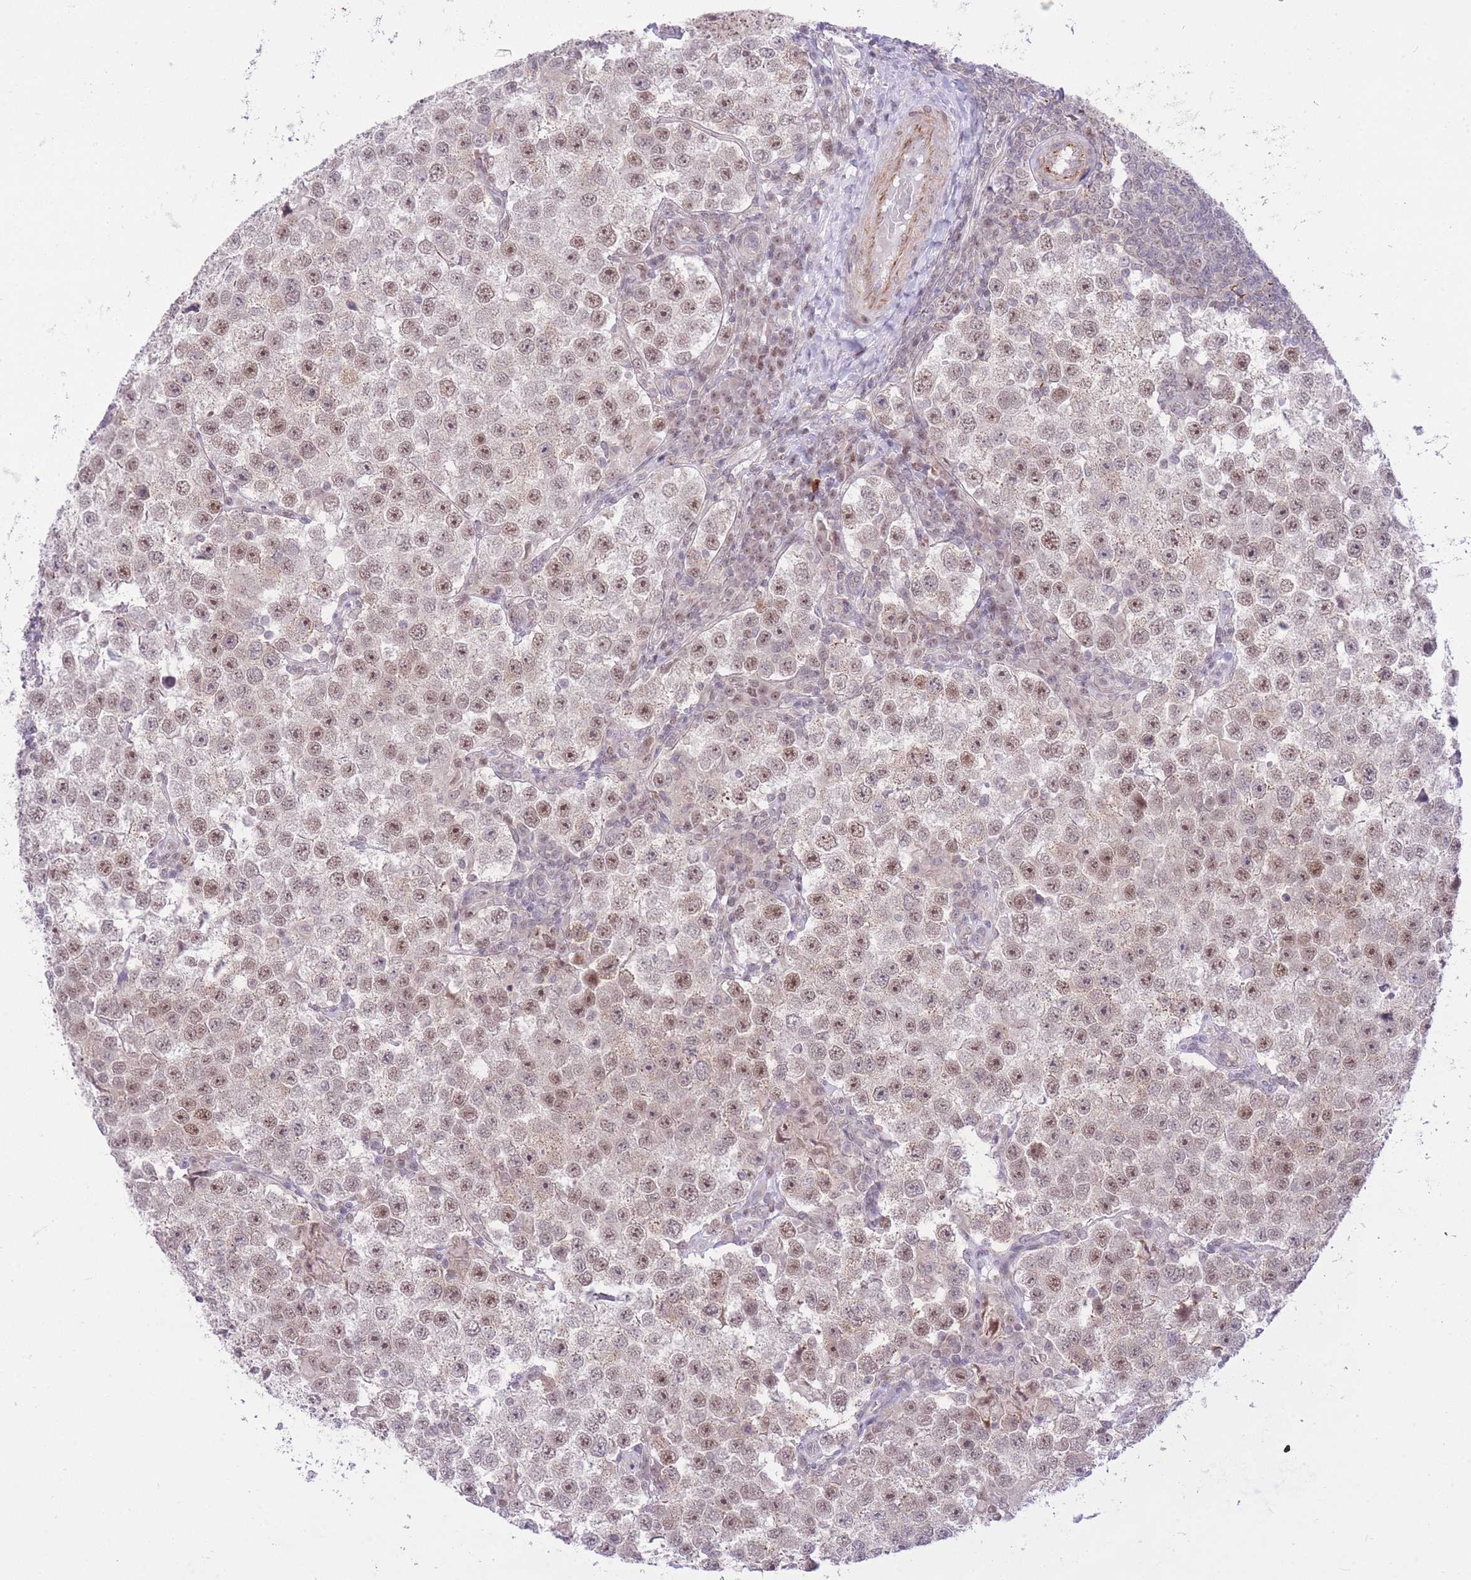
{"staining": {"intensity": "moderate", "quantity": ">75%", "location": "nuclear"}, "tissue": "testis cancer", "cell_type": "Tumor cells", "image_type": "cancer", "snomed": [{"axis": "morphology", "description": "Seminoma, NOS"}, {"axis": "topography", "description": "Testis"}], "caption": "Immunohistochemistry (IHC) of human seminoma (testis) shows medium levels of moderate nuclear positivity in about >75% of tumor cells.", "gene": "ELL", "patient": {"sex": "male", "age": 37}}